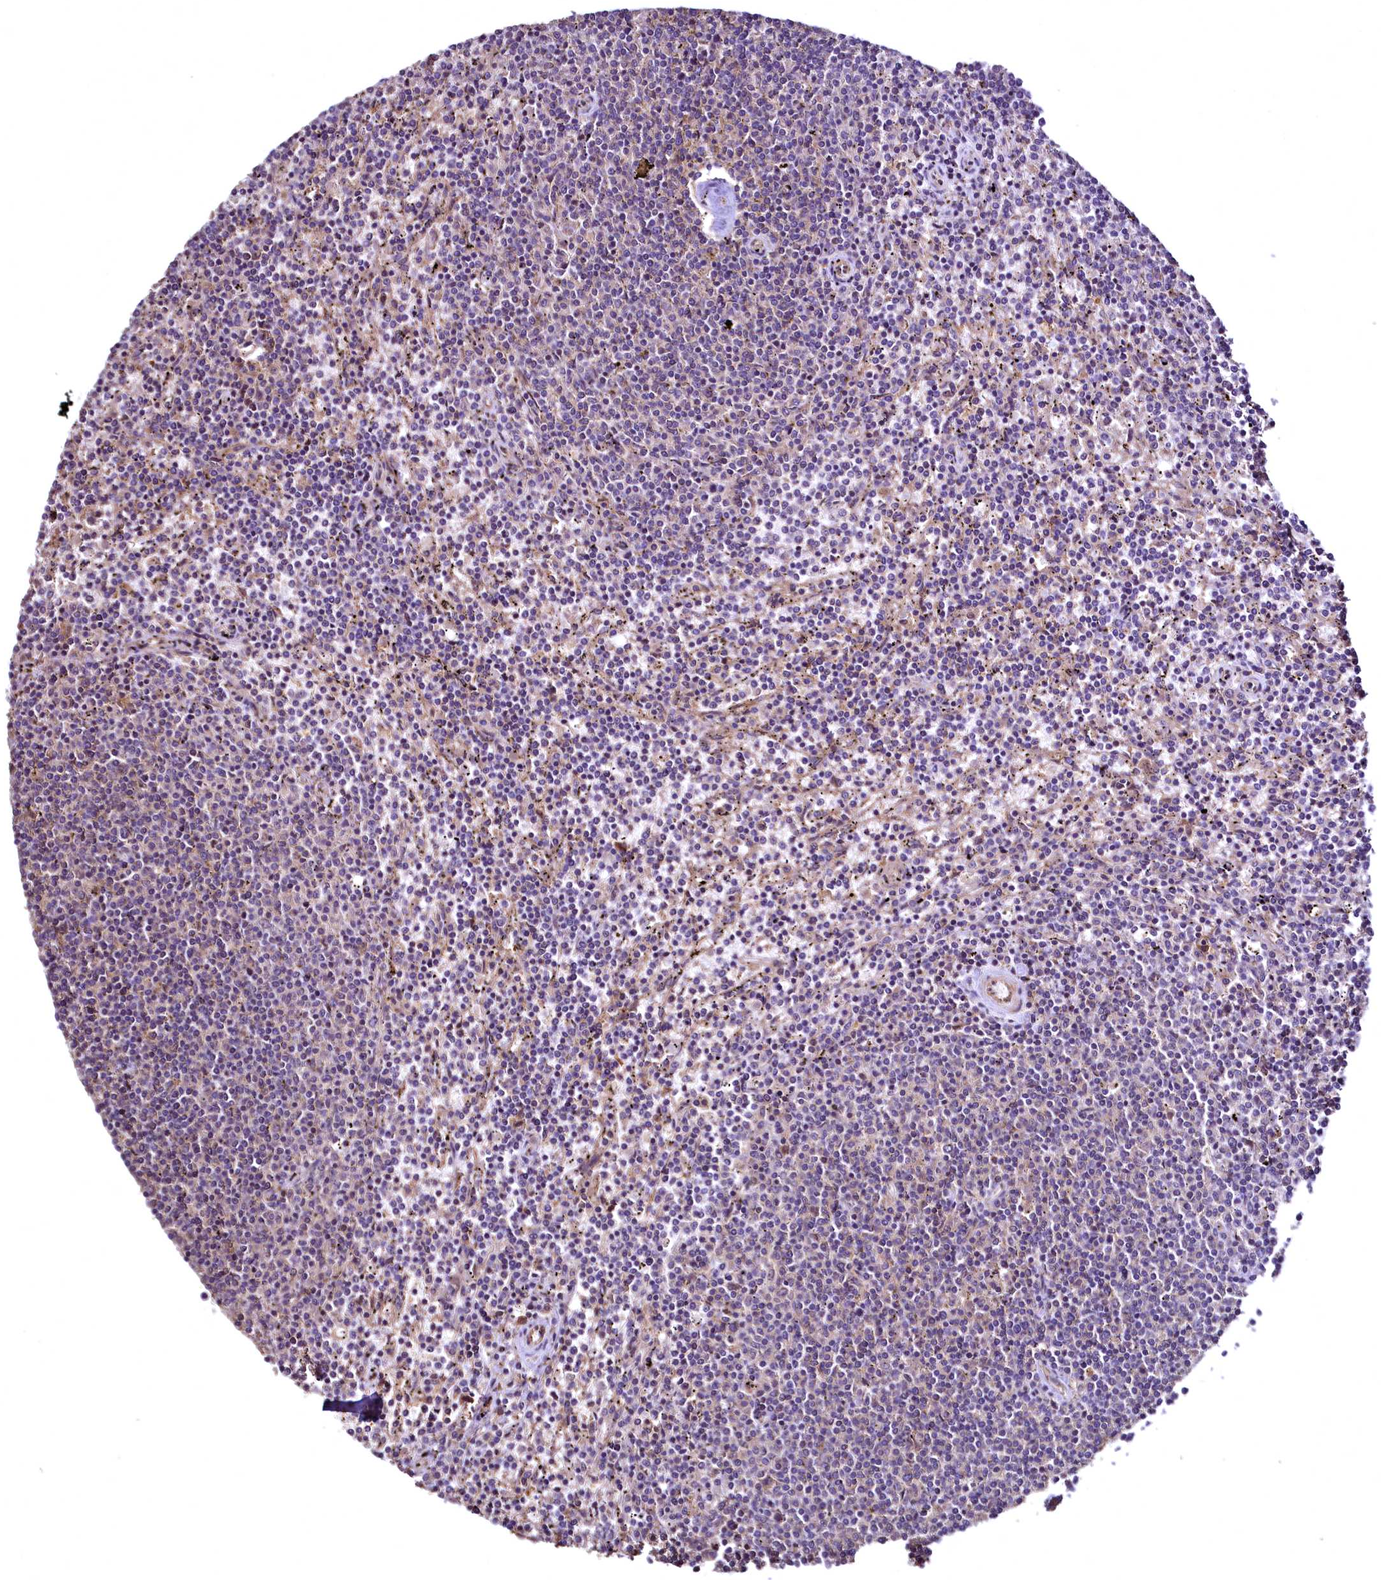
{"staining": {"intensity": "negative", "quantity": "none", "location": "none"}, "tissue": "lymphoma", "cell_type": "Tumor cells", "image_type": "cancer", "snomed": [{"axis": "morphology", "description": "Malignant lymphoma, non-Hodgkin's type, Low grade"}, {"axis": "topography", "description": "Spleen"}], "caption": "An immunohistochemistry micrograph of low-grade malignant lymphoma, non-Hodgkin's type is shown. There is no staining in tumor cells of low-grade malignant lymphoma, non-Hodgkin's type.", "gene": "TBCEL", "patient": {"sex": "female", "age": 50}}